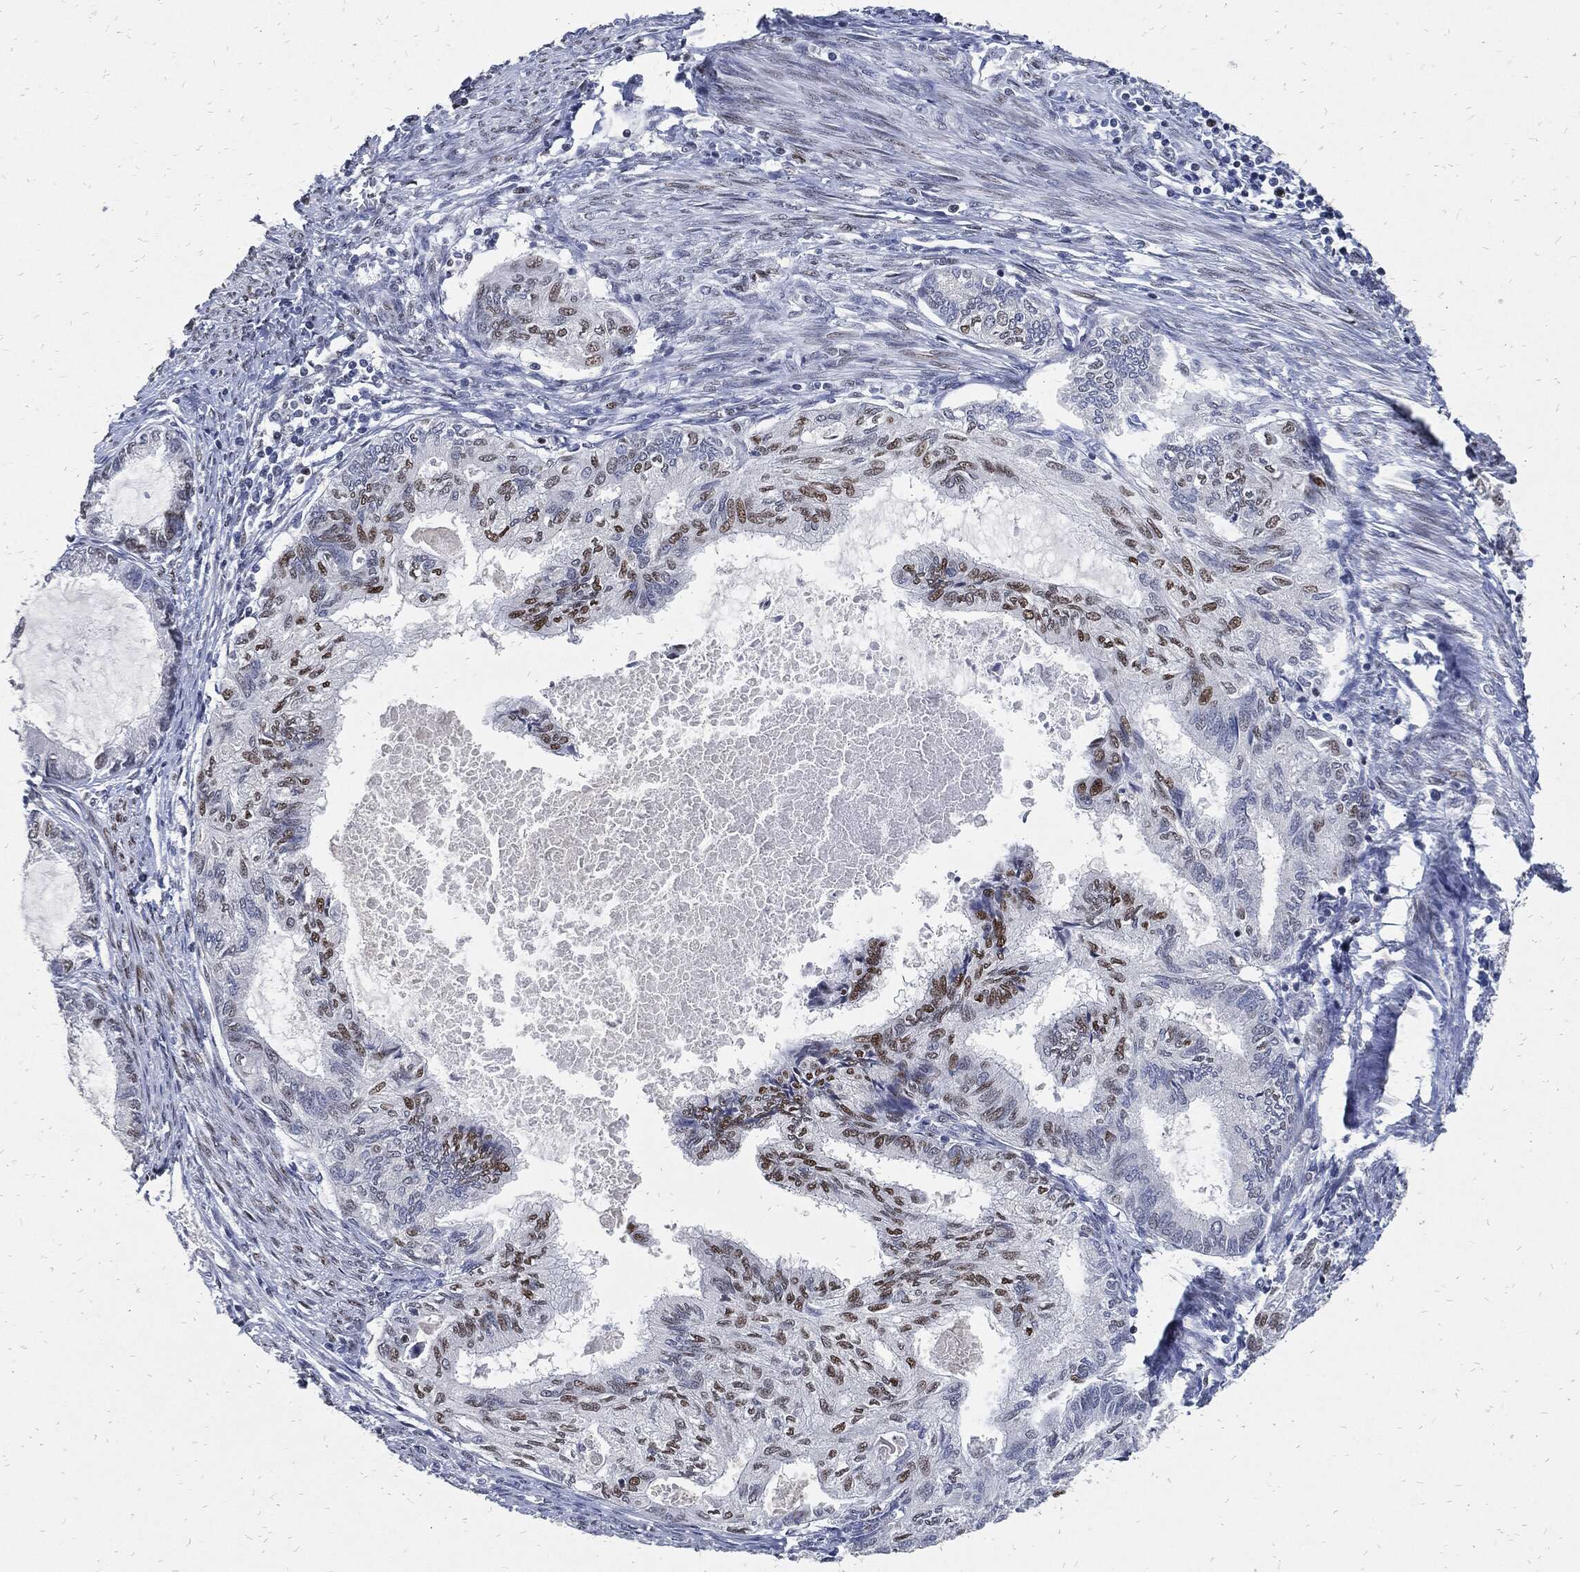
{"staining": {"intensity": "moderate", "quantity": "25%-75%", "location": "nuclear"}, "tissue": "endometrial cancer", "cell_type": "Tumor cells", "image_type": "cancer", "snomed": [{"axis": "morphology", "description": "Adenocarcinoma, NOS"}, {"axis": "topography", "description": "Endometrium"}], "caption": "This photomicrograph displays endometrial cancer (adenocarcinoma) stained with IHC to label a protein in brown. The nuclear of tumor cells show moderate positivity for the protein. Nuclei are counter-stained blue.", "gene": "JUN", "patient": {"sex": "female", "age": 86}}